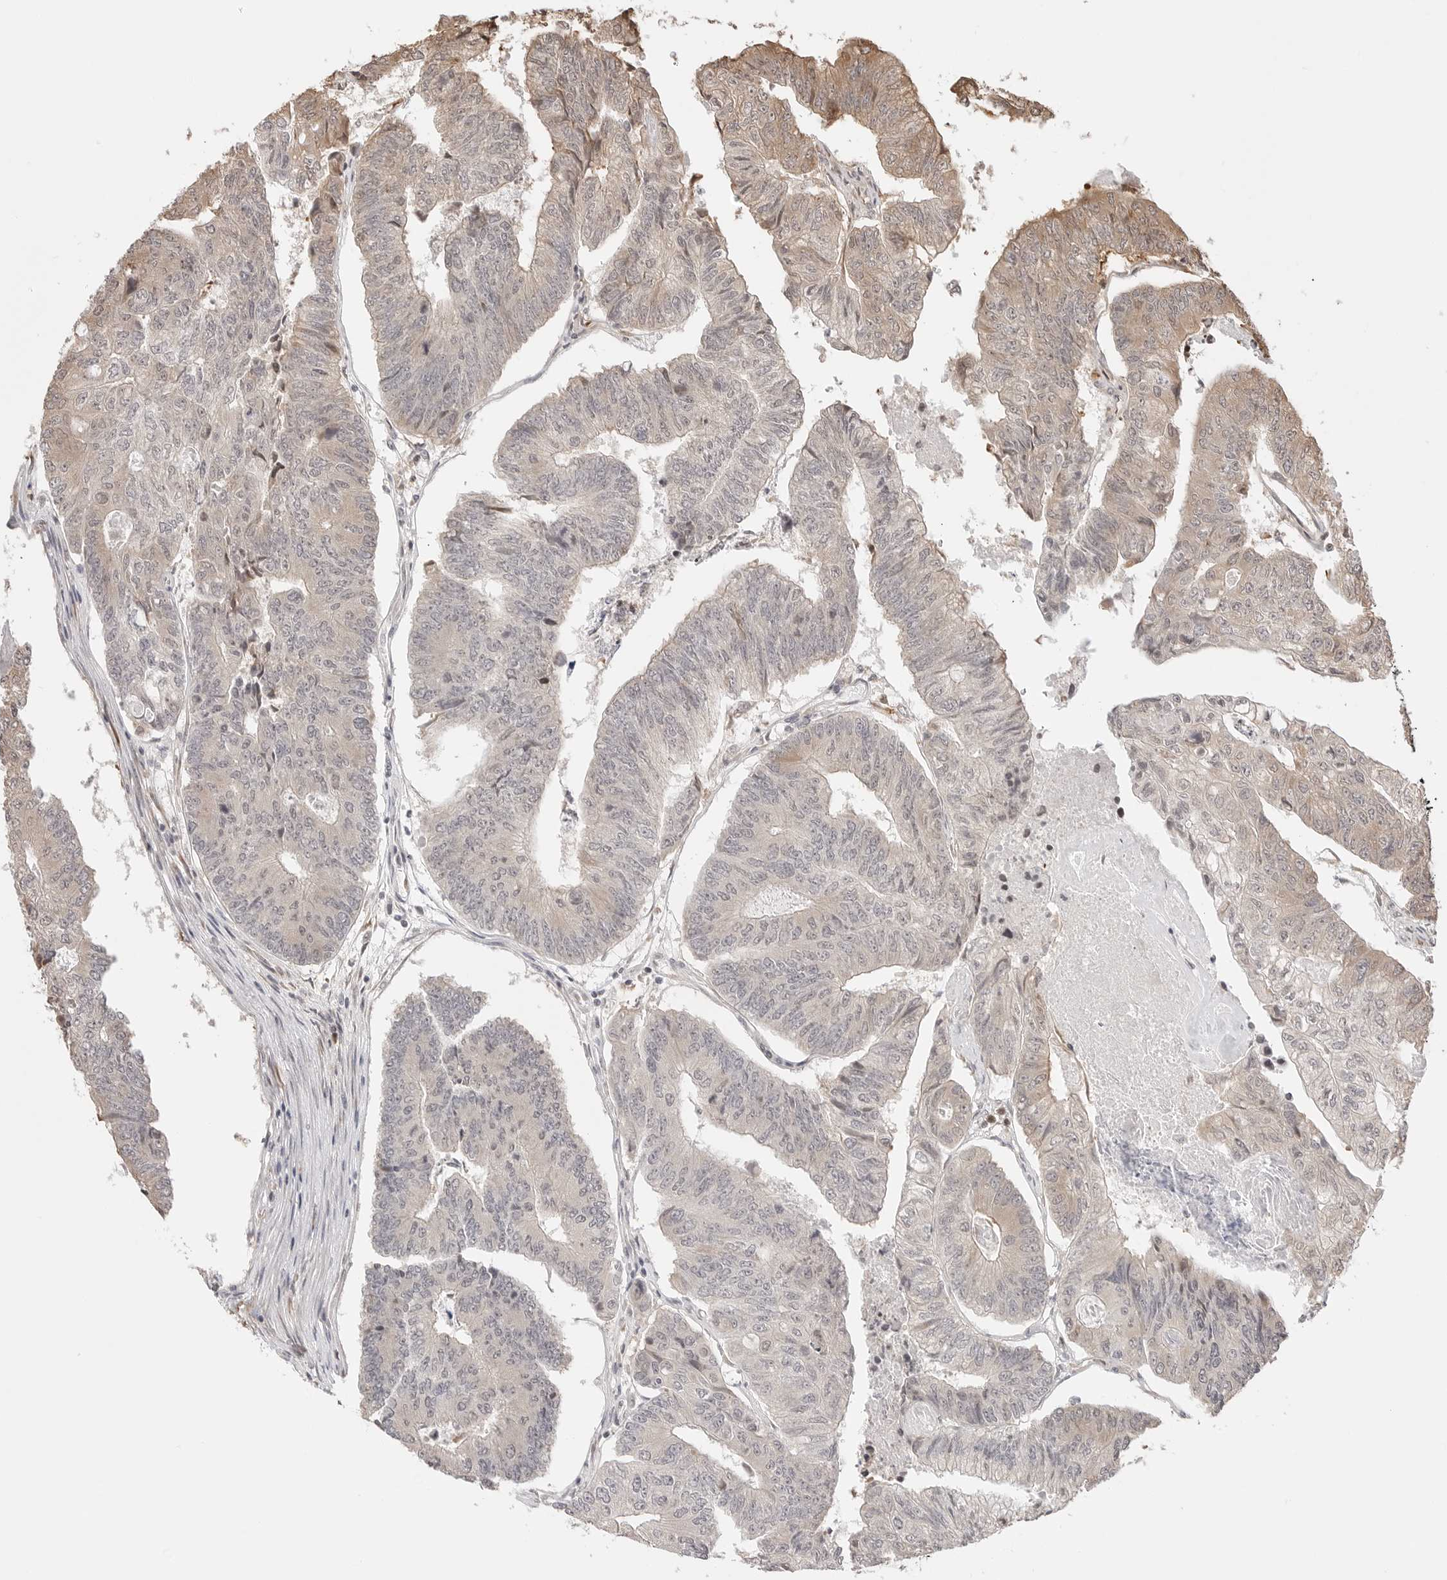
{"staining": {"intensity": "weak", "quantity": "<25%", "location": "cytoplasmic/membranous"}, "tissue": "colorectal cancer", "cell_type": "Tumor cells", "image_type": "cancer", "snomed": [{"axis": "morphology", "description": "Adenocarcinoma, NOS"}, {"axis": "topography", "description": "Colon"}], "caption": "Immunohistochemistry (IHC) micrograph of human colorectal cancer stained for a protein (brown), which reveals no staining in tumor cells.", "gene": "FKBP14", "patient": {"sex": "female", "age": 67}}